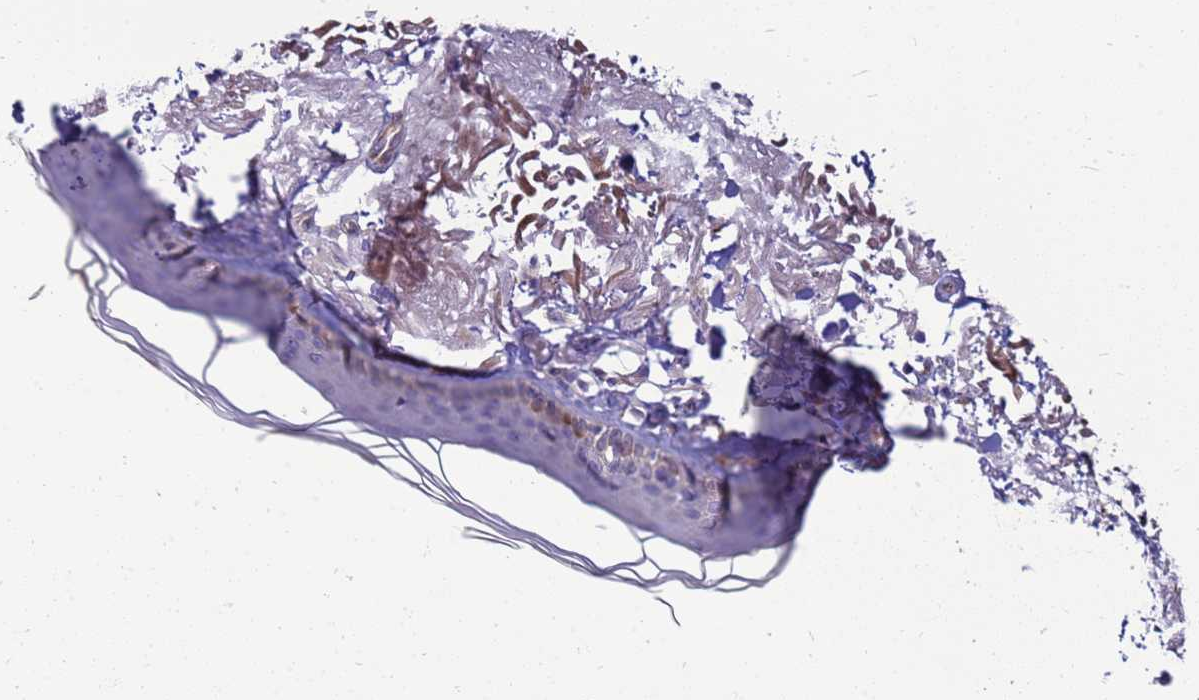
{"staining": {"intensity": "moderate", "quantity": "<25%", "location": "cytoplasmic/membranous"}, "tissue": "skin", "cell_type": "Keratinocytes", "image_type": "normal", "snomed": [{"axis": "morphology", "description": "Normal tissue, NOS"}, {"axis": "topography", "description": "Skin"}, {"axis": "topography", "description": "Skeletal muscle"}], "caption": "High-power microscopy captured an immunohistochemistry histopathology image of normal skin, revealing moderate cytoplasmic/membranous staining in approximately <25% of keratinocytes. (Brightfield microscopy of DAB IHC at high magnification).", "gene": "ENOPH1", "patient": {"sex": "male", "age": 83}}